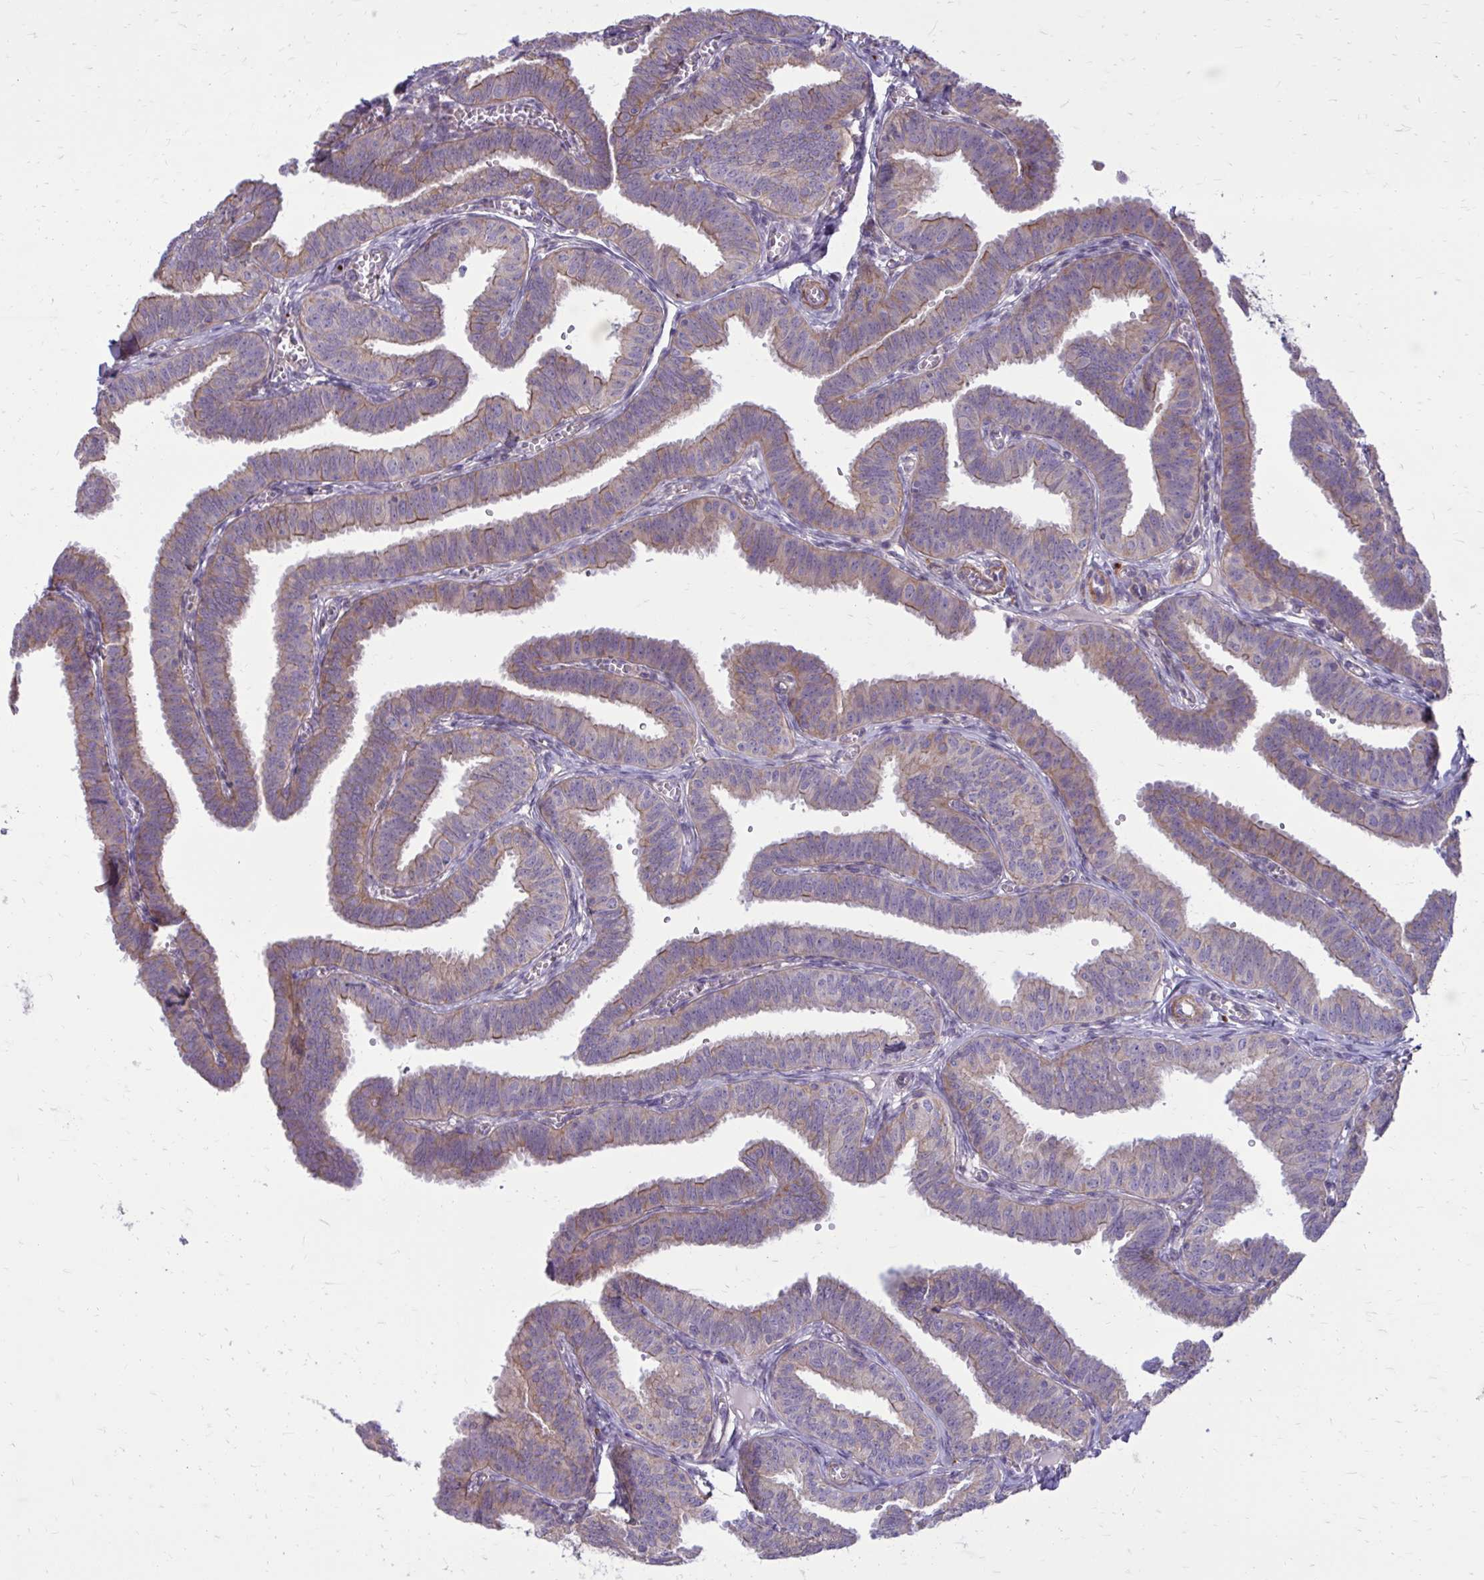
{"staining": {"intensity": "moderate", "quantity": "25%-75%", "location": "cytoplasmic/membranous"}, "tissue": "fallopian tube", "cell_type": "Glandular cells", "image_type": "normal", "snomed": [{"axis": "morphology", "description": "Normal tissue, NOS"}, {"axis": "topography", "description": "Fallopian tube"}], "caption": "Brown immunohistochemical staining in benign fallopian tube reveals moderate cytoplasmic/membranous expression in approximately 25%-75% of glandular cells.", "gene": "FAP", "patient": {"sex": "female", "age": 25}}